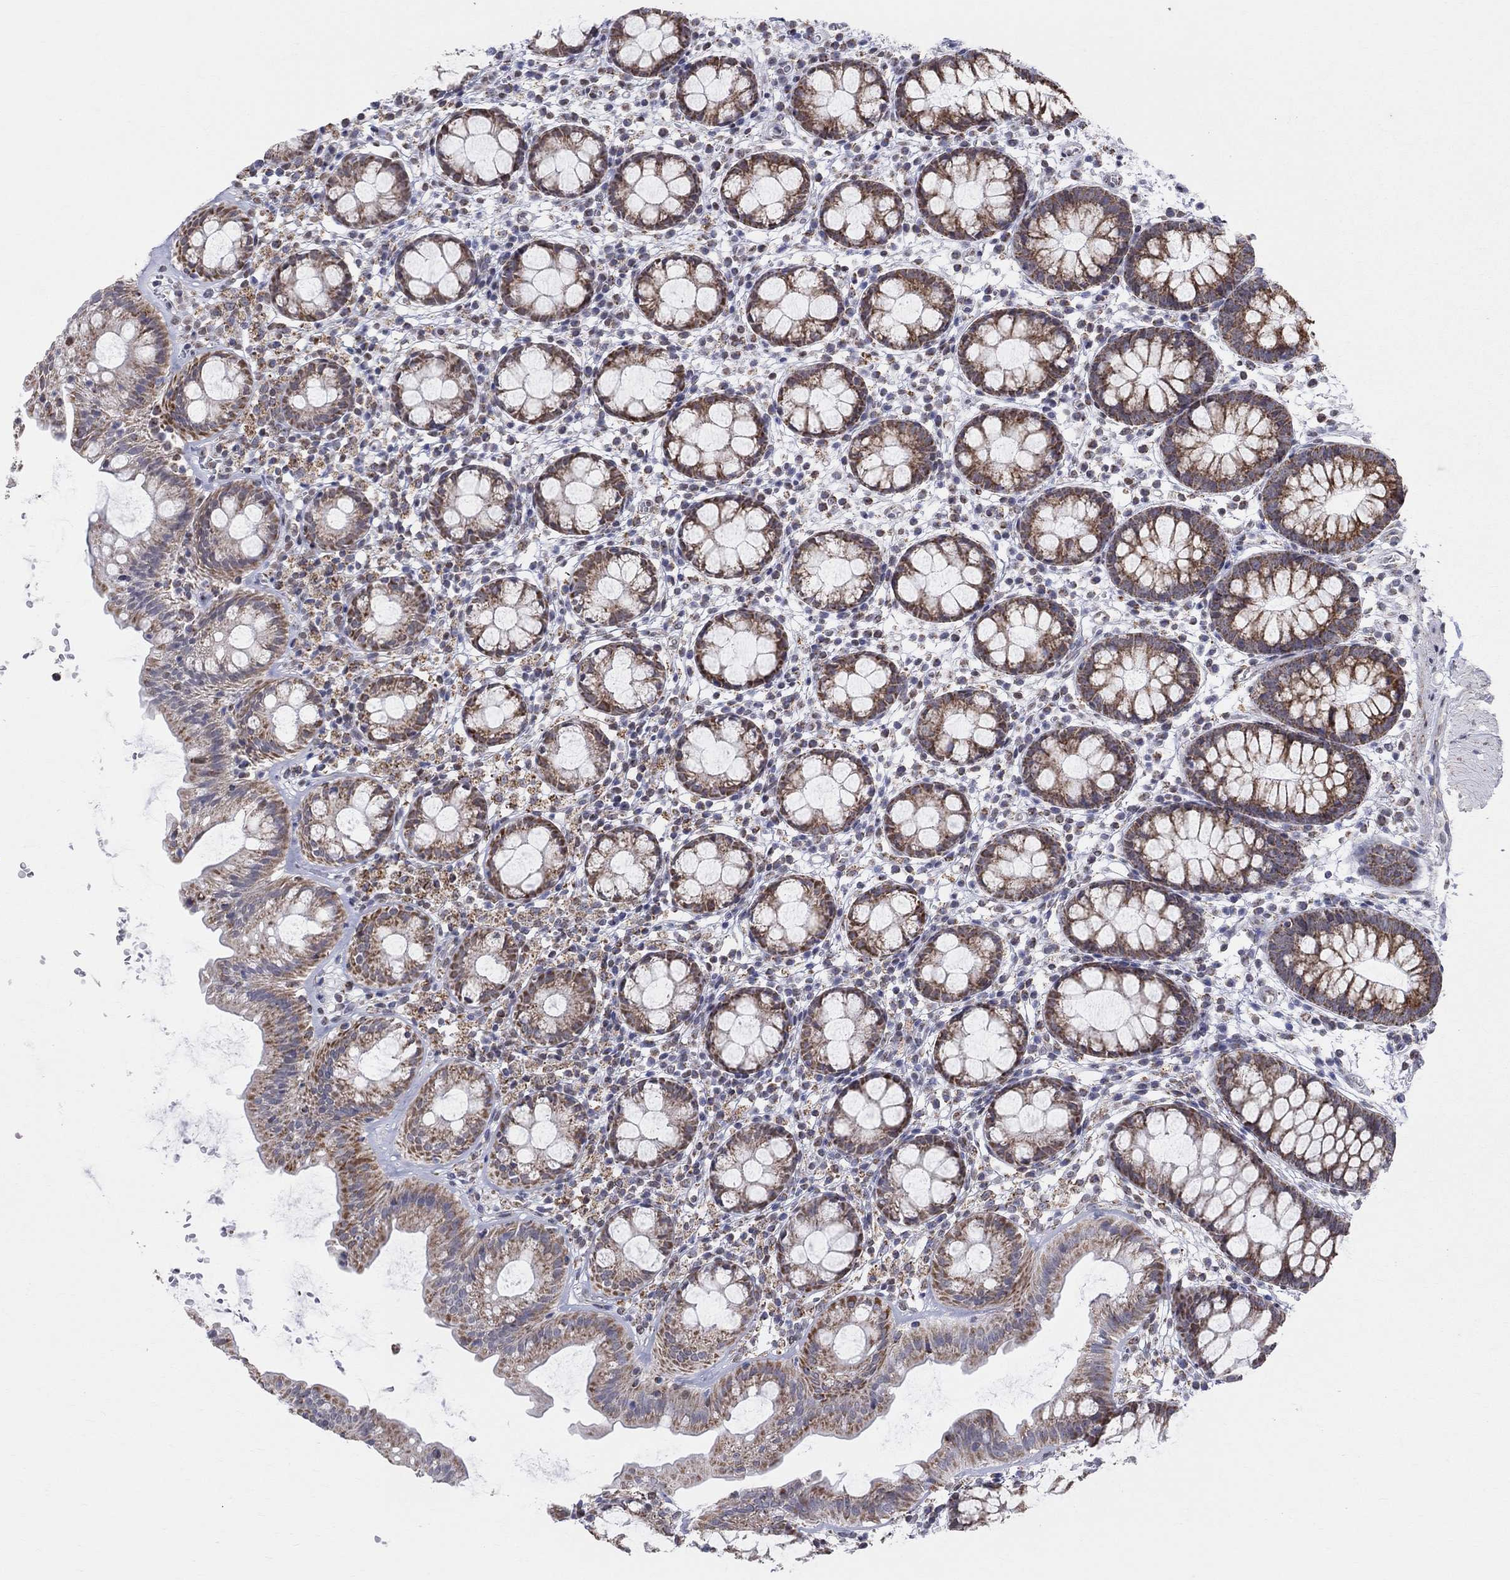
{"staining": {"intensity": "moderate", "quantity": "25%-75%", "location": "cytoplasmic/membranous"}, "tissue": "rectum", "cell_type": "Glandular cells", "image_type": "normal", "snomed": [{"axis": "morphology", "description": "Normal tissue, NOS"}, {"axis": "topography", "description": "Rectum"}], "caption": "This micrograph reveals immunohistochemistry (IHC) staining of benign rectum, with medium moderate cytoplasmic/membranous positivity in approximately 25%-75% of glandular cells.", "gene": "KISS1R", "patient": {"sex": "male", "age": 57}}